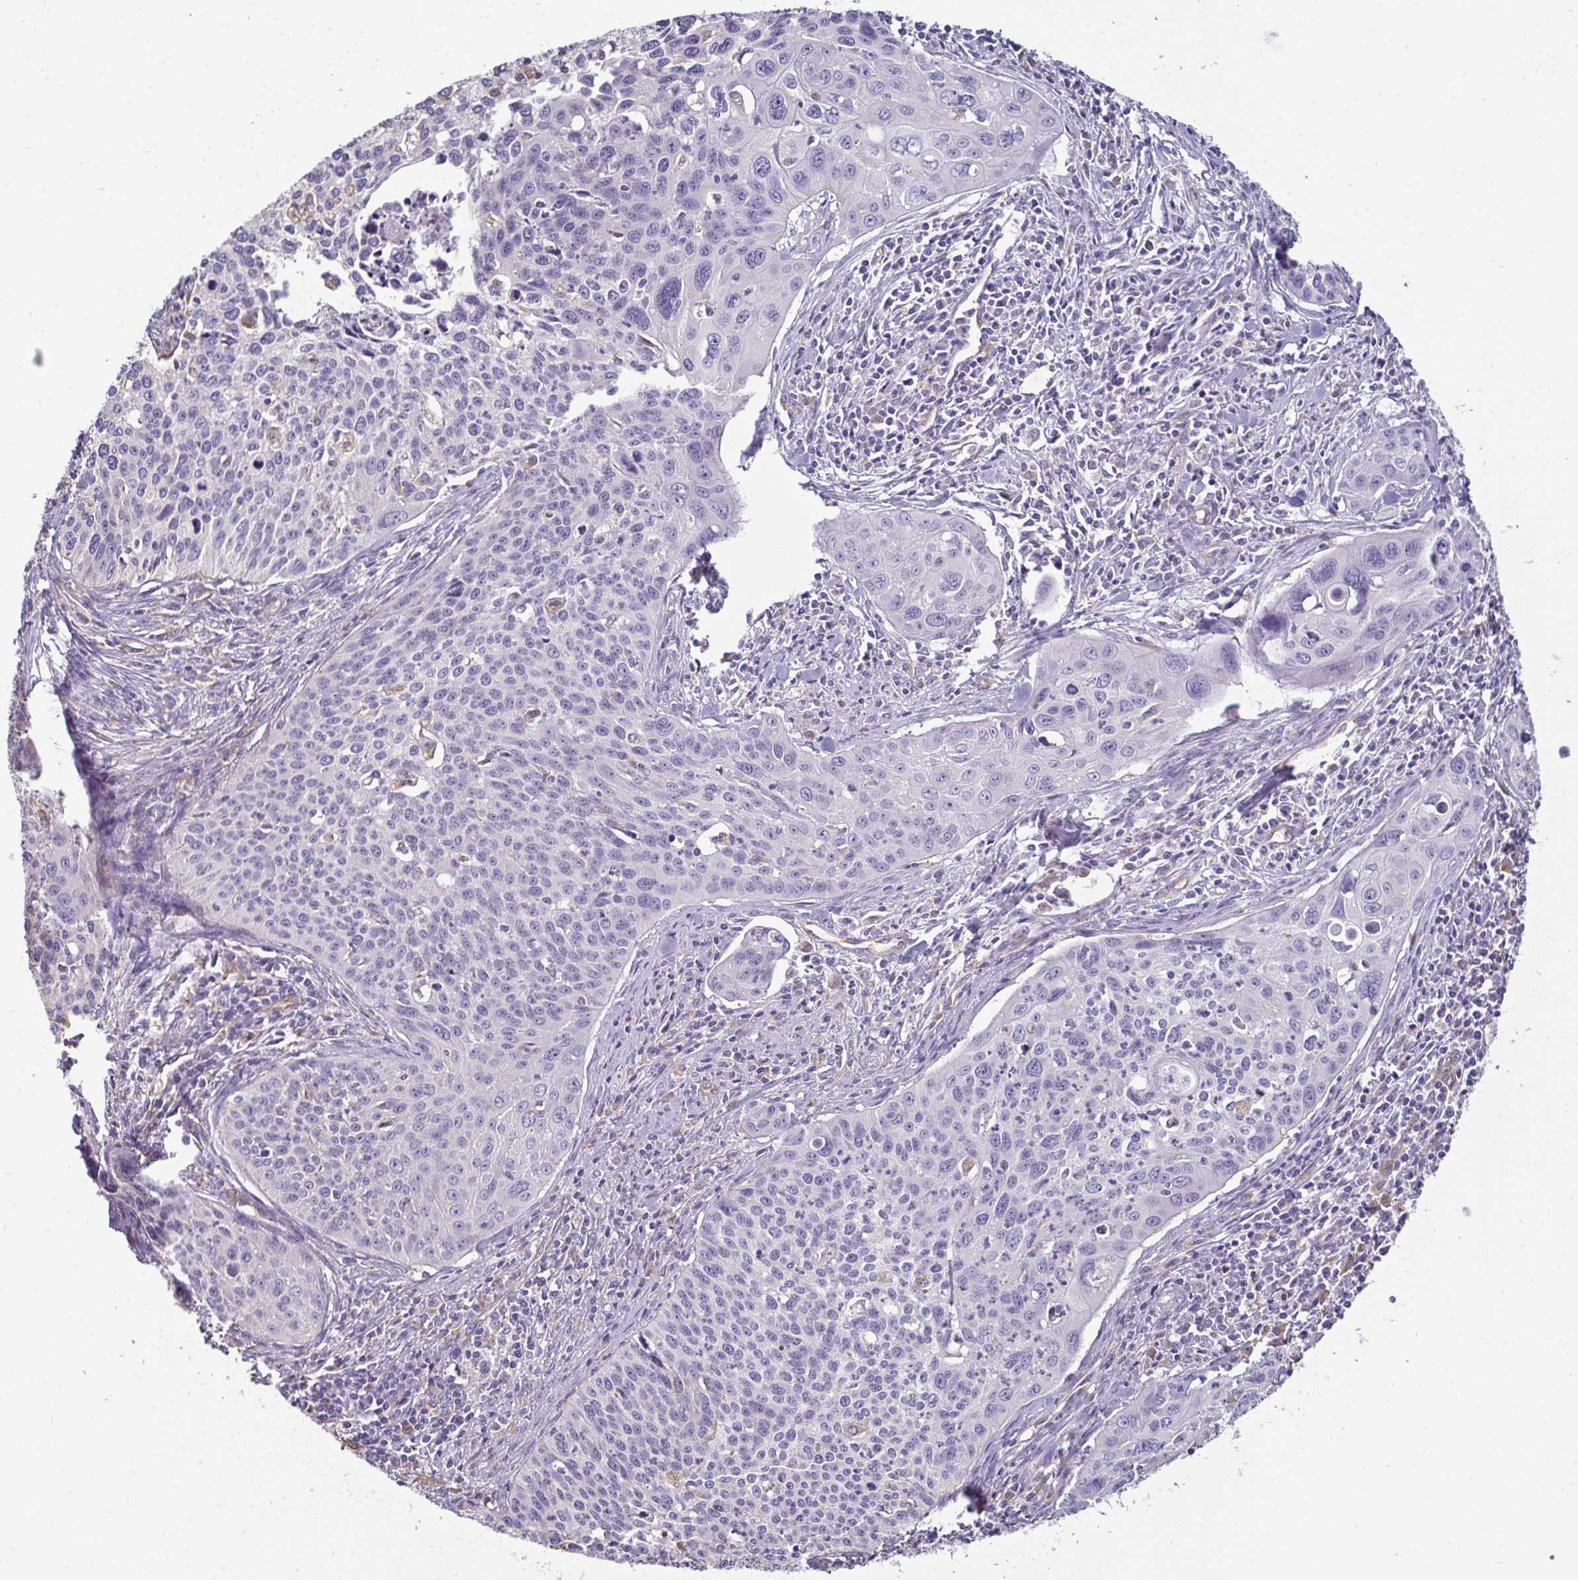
{"staining": {"intensity": "negative", "quantity": "none", "location": "none"}, "tissue": "cervical cancer", "cell_type": "Tumor cells", "image_type": "cancer", "snomed": [{"axis": "morphology", "description": "Squamous cell carcinoma, NOS"}, {"axis": "topography", "description": "Cervix"}], "caption": "Immunohistochemistry of cervical squamous cell carcinoma demonstrates no staining in tumor cells.", "gene": "PDE2A", "patient": {"sex": "female", "age": 31}}